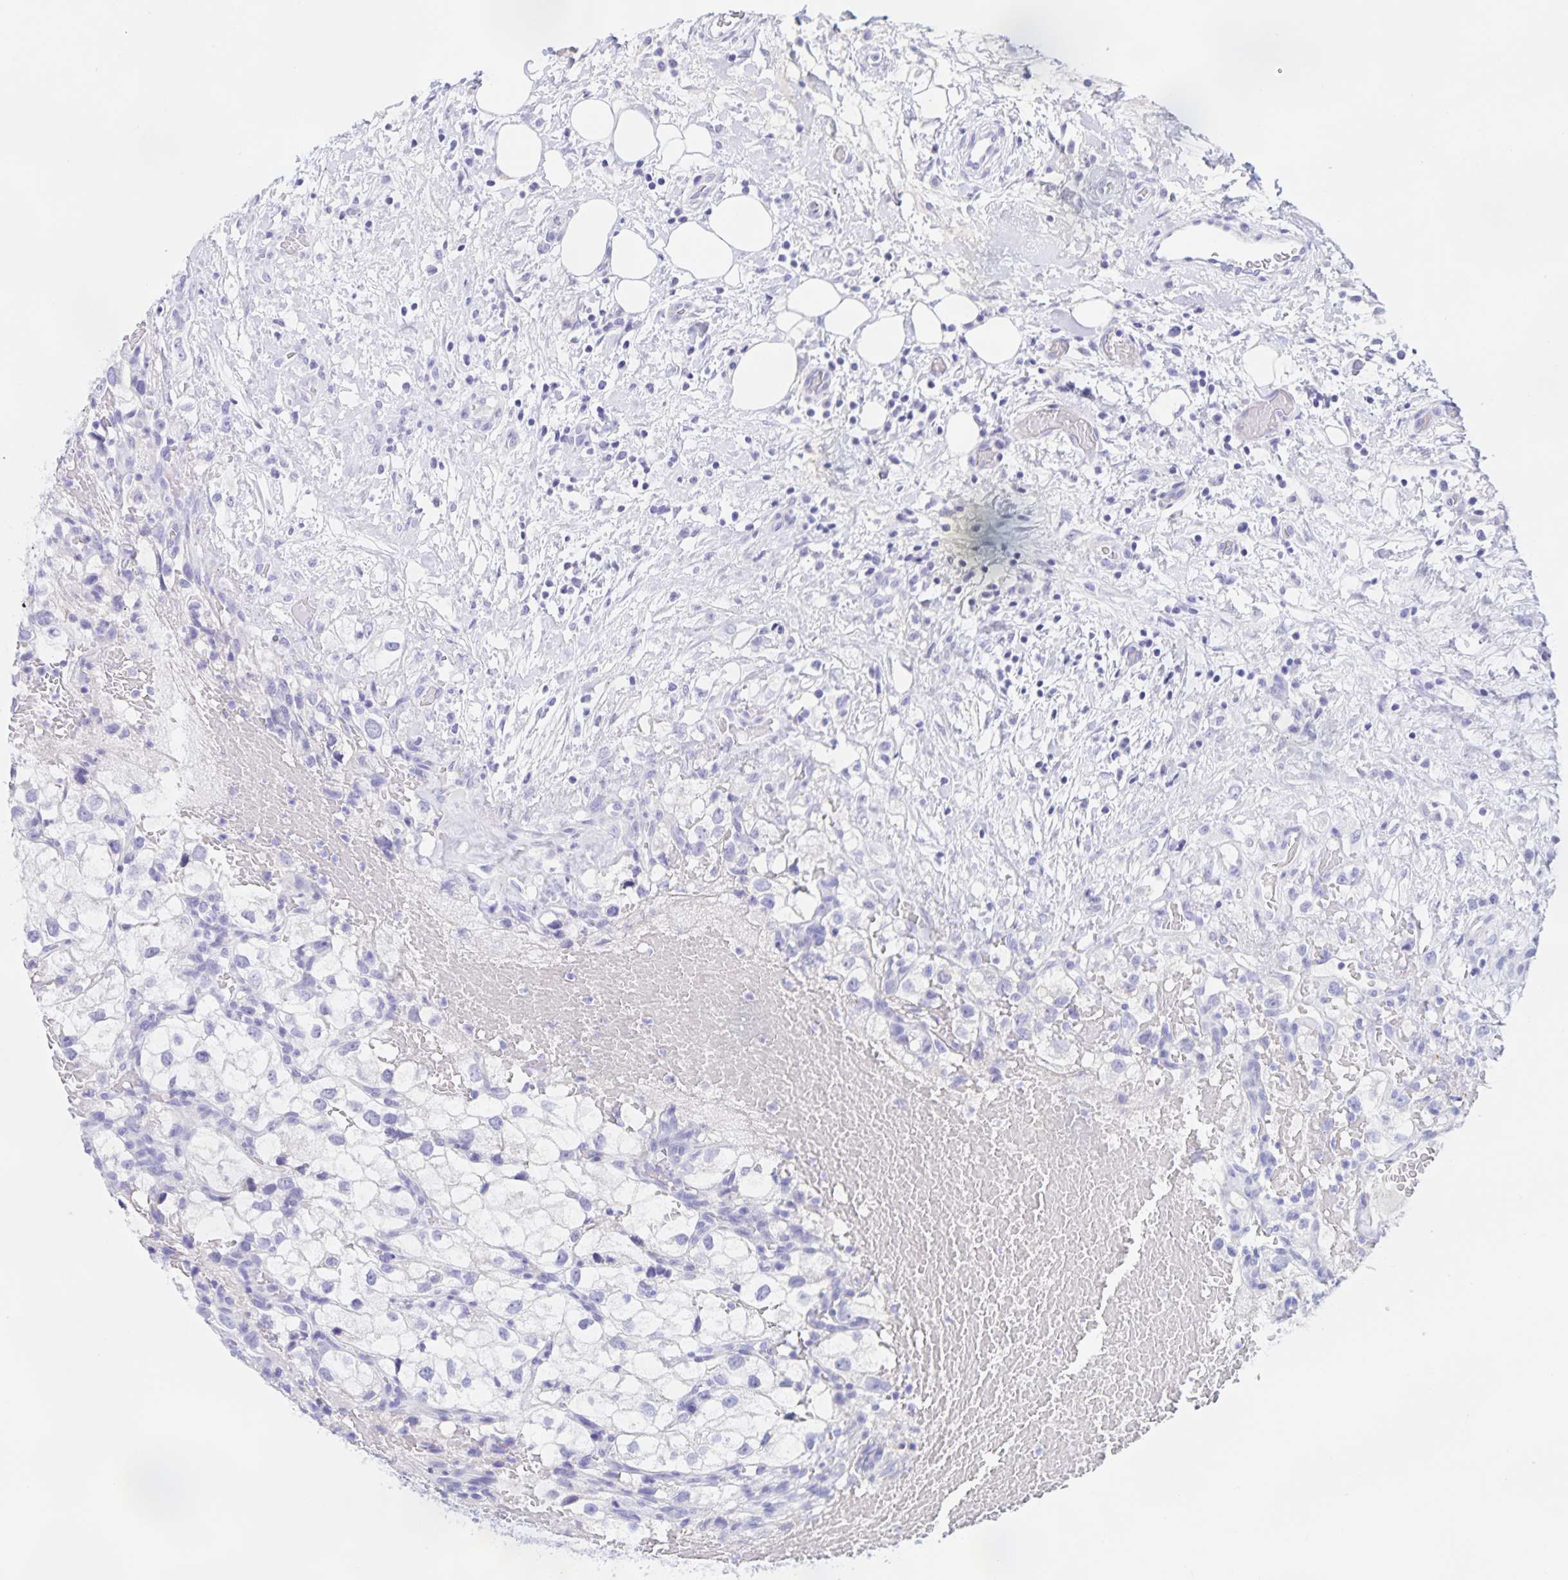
{"staining": {"intensity": "negative", "quantity": "none", "location": "none"}, "tissue": "renal cancer", "cell_type": "Tumor cells", "image_type": "cancer", "snomed": [{"axis": "morphology", "description": "Adenocarcinoma, NOS"}, {"axis": "topography", "description": "Kidney"}], "caption": "IHC of human renal cancer (adenocarcinoma) demonstrates no expression in tumor cells.", "gene": "CATSPER4", "patient": {"sex": "male", "age": 59}}